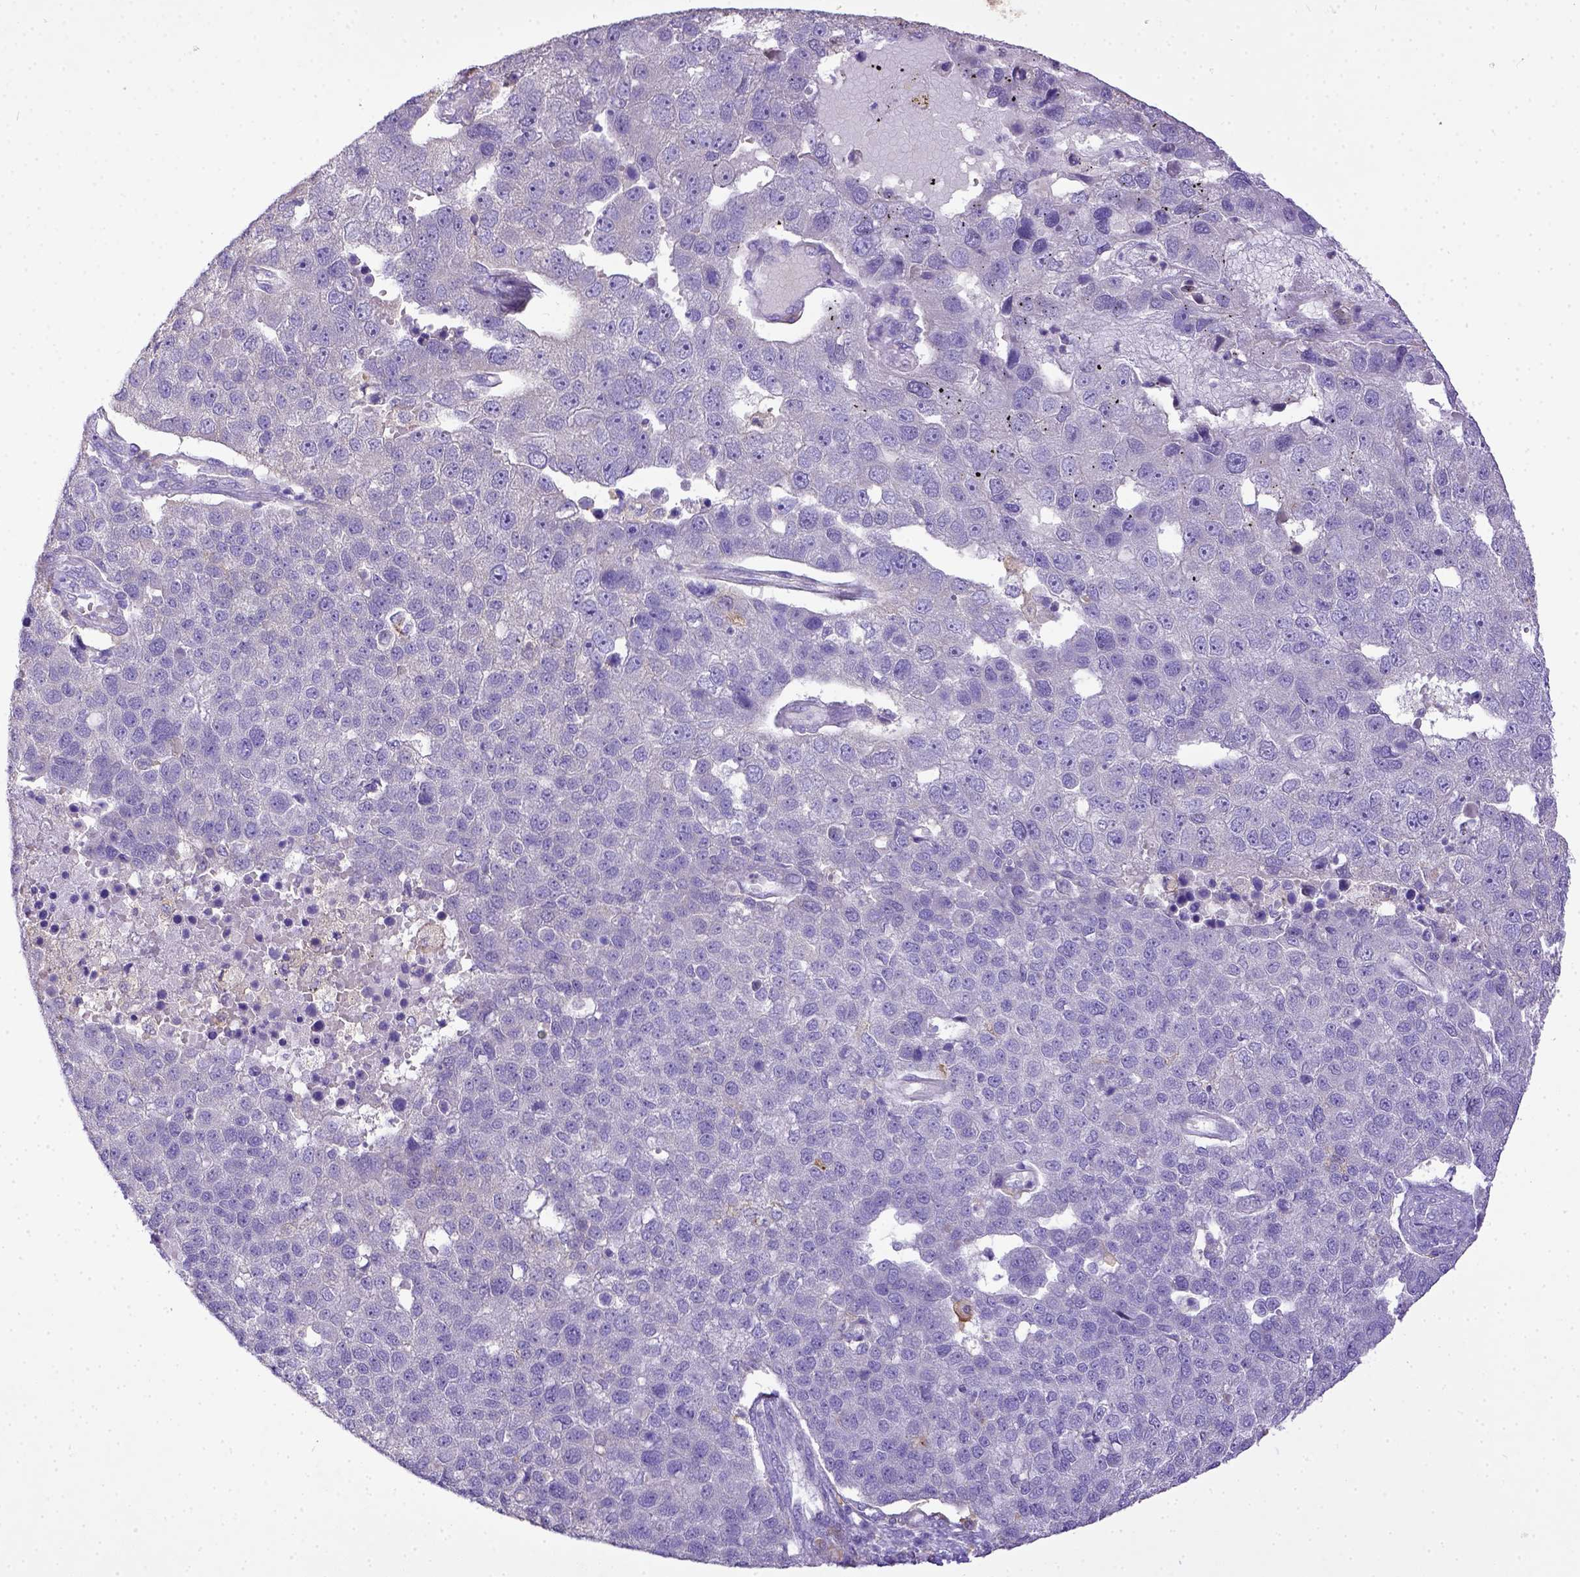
{"staining": {"intensity": "negative", "quantity": "none", "location": "none"}, "tissue": "pancreatic cancer", "cell_type": "Tumor cells", "image_type": "cancer", "snomed": [{"axis": "morphology", "description": "Adenocarcinoma, NOS"}, {"axis": "topography", "description": "Pancreas"}], "caption": "Protein analysis of adenocarcinoma (pancreatic) shows no significant staining in tumor cells.", "gene": "CD40", "patient": {"sex": "female", "age": 61}}